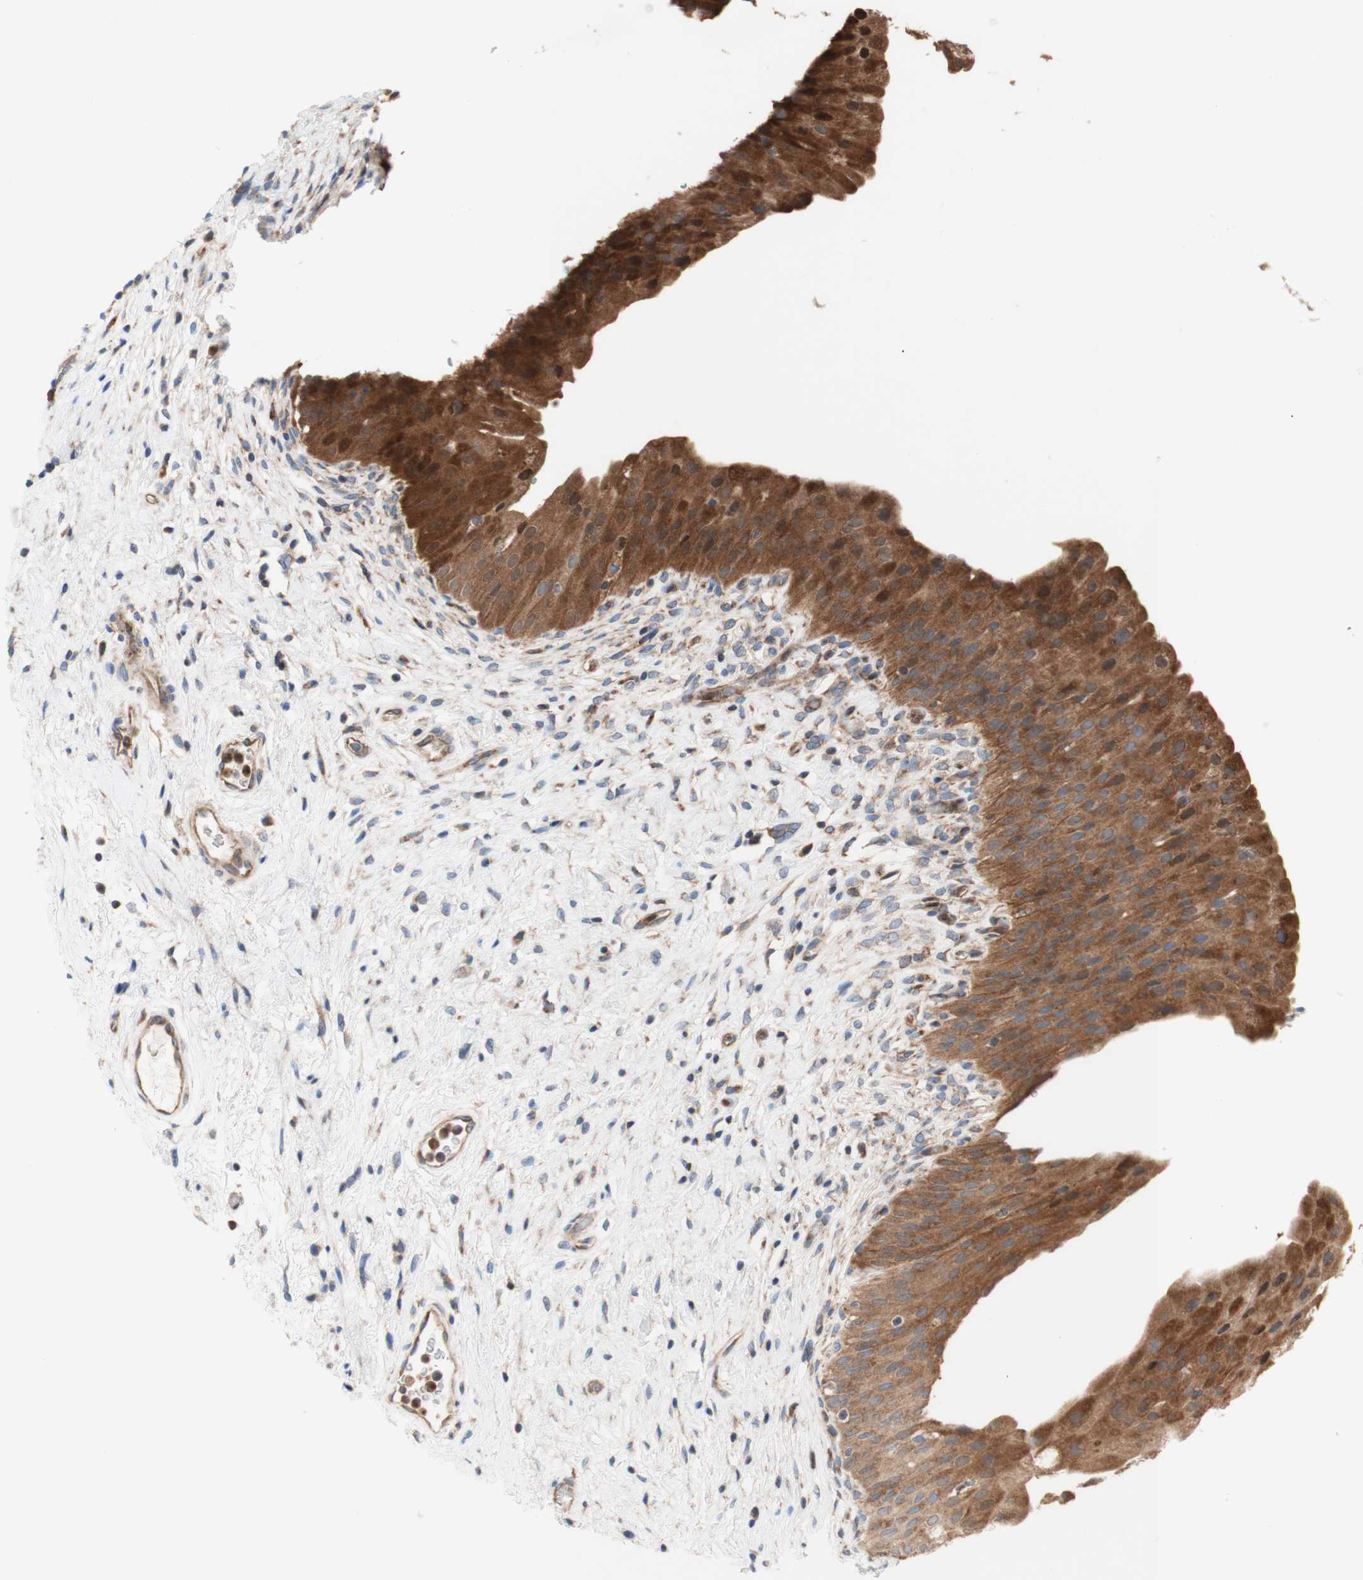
{"staining": {"intensity": "strong", "quantity": ">75%", "location": "cytoplasmic/membranous"}, "tissue": "urinary bladder", "cell_type": "Urothelial cells", "image_type": "normal", "snomed": [{"axis": "morphology", "description": "Normal tissue, NOS"}, {"axis": "morphology", "description": "Urothelial carcinoma, High grade"}, {"axis": "topography", "description": "Urinary bladder"}], "caption": "Immunohistochemical staining of unremarkable human urinary bladder demonstrates >75% levels of strong cytoplasmic/membranous protein positivity in about >75% of urothelial cells.", "gene": "FMR1", "patient": {"sex": "male", "age": 46}}